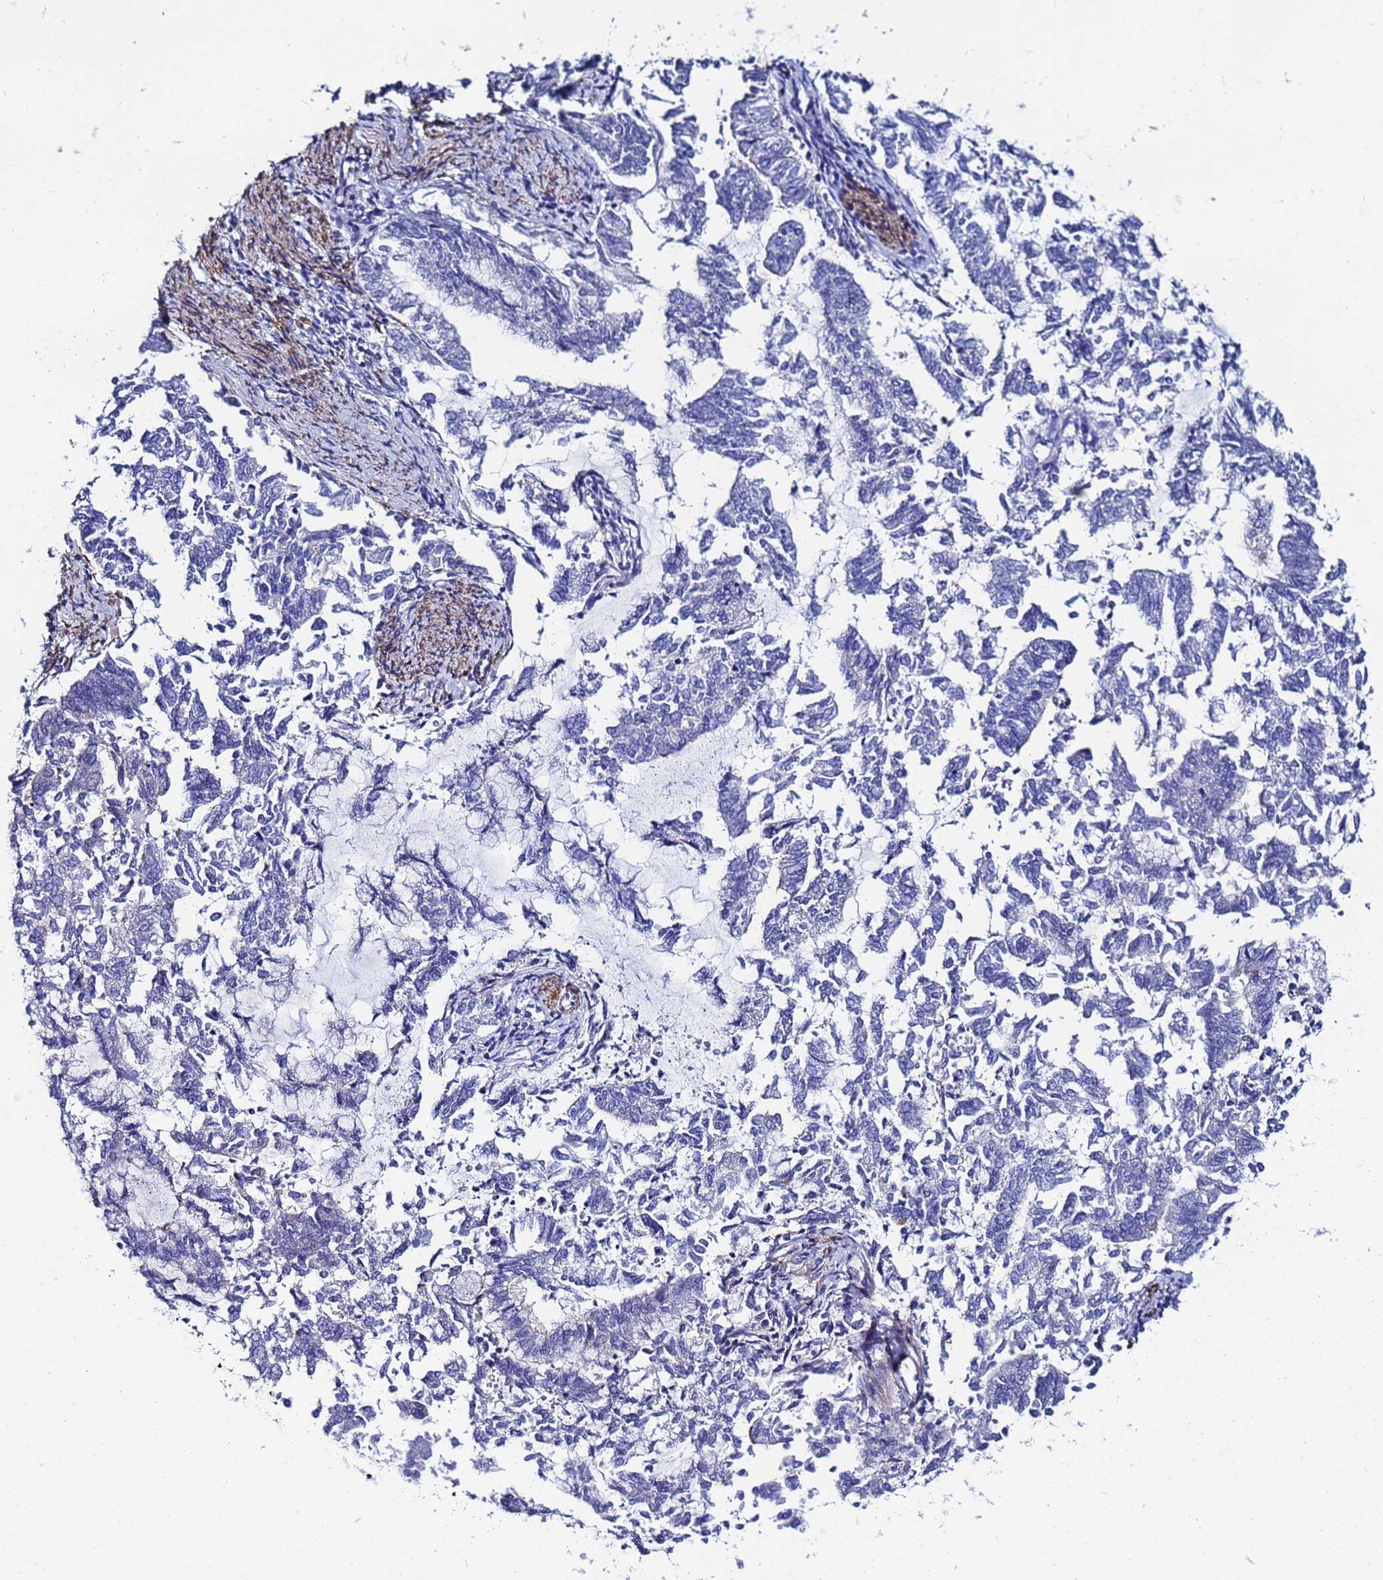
{"staining": {"intensity": "negative", "quantity": "none", "location": "none"}, "tissue": "endometrial cancer", "cell_type": "Tumor cells", "image_type": "cancer", "snomed": [{"axis": "morphology", "description": "Adenocarcinoma, NOS"}, {"axis": "topography", "description": "Endometrium"}], "caption": "This is a image of immunohistochemistry (IHC) staining of endometrial adenocarcinoma, which shows no staining in tumor cells.", "gene": "RAB39B", "patient": {"sex": "female", "age": 79}}